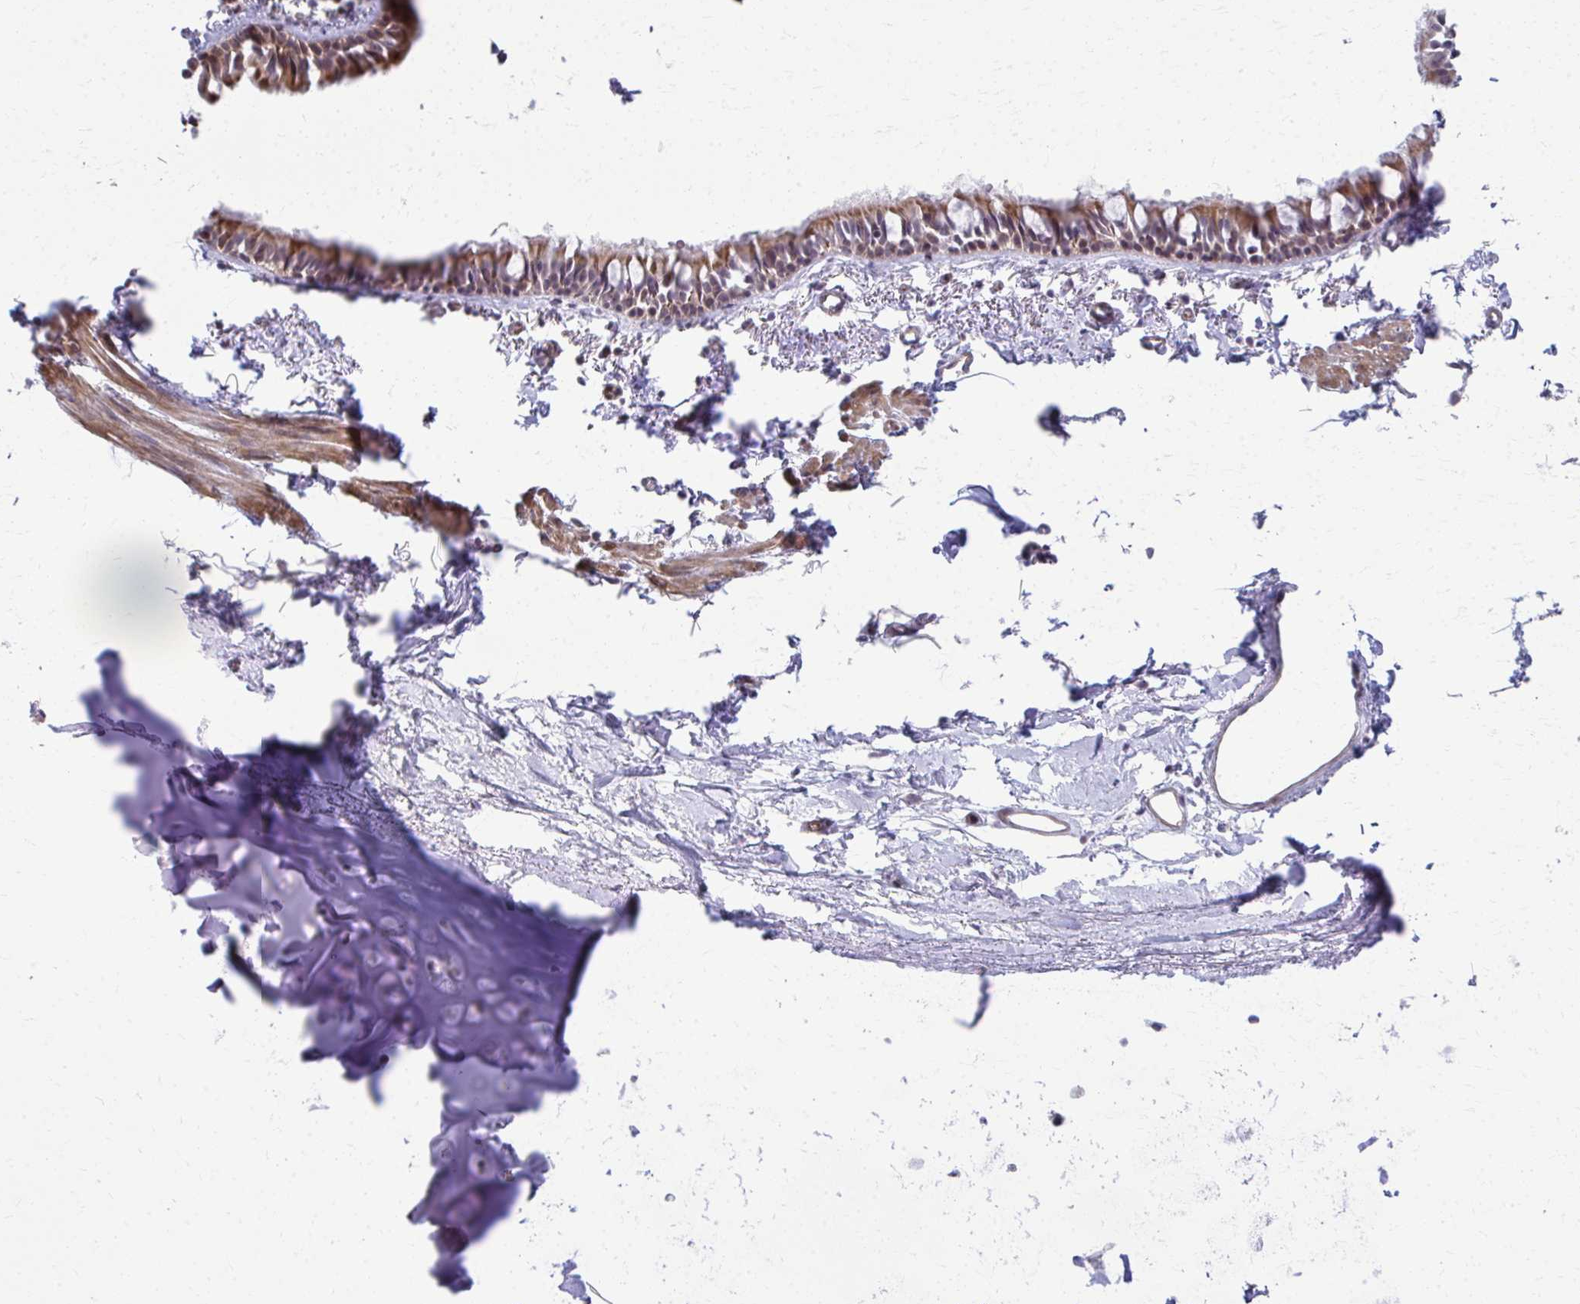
{"staining": {"intensity": "moderate", "quantity": ">75%", "location": "cytoplasmic/membranous,nuclear"}, "tissue": "bronchus", "cell_type": "Respiratory epithelial cells", "image_type": "normal", "snomed": [{"axis": "morphology", "description": "Normal tissue, NOS"}, {"axis": "topography", "description": "Cartilage tissue"}, {"axis": "topography", "description": "Bronchus"}, {"axis": "topography", "description": "Peripheral nerve tissue"}], "caption": "Bronchus stained with a brown dye demonstrates moderate cytoplasmic/membranous,nuclear positive positivity in about >75% of respiratory epithelial cells.", "gene": "MAF1", "patient": {"sex": "female", "age": 59}}